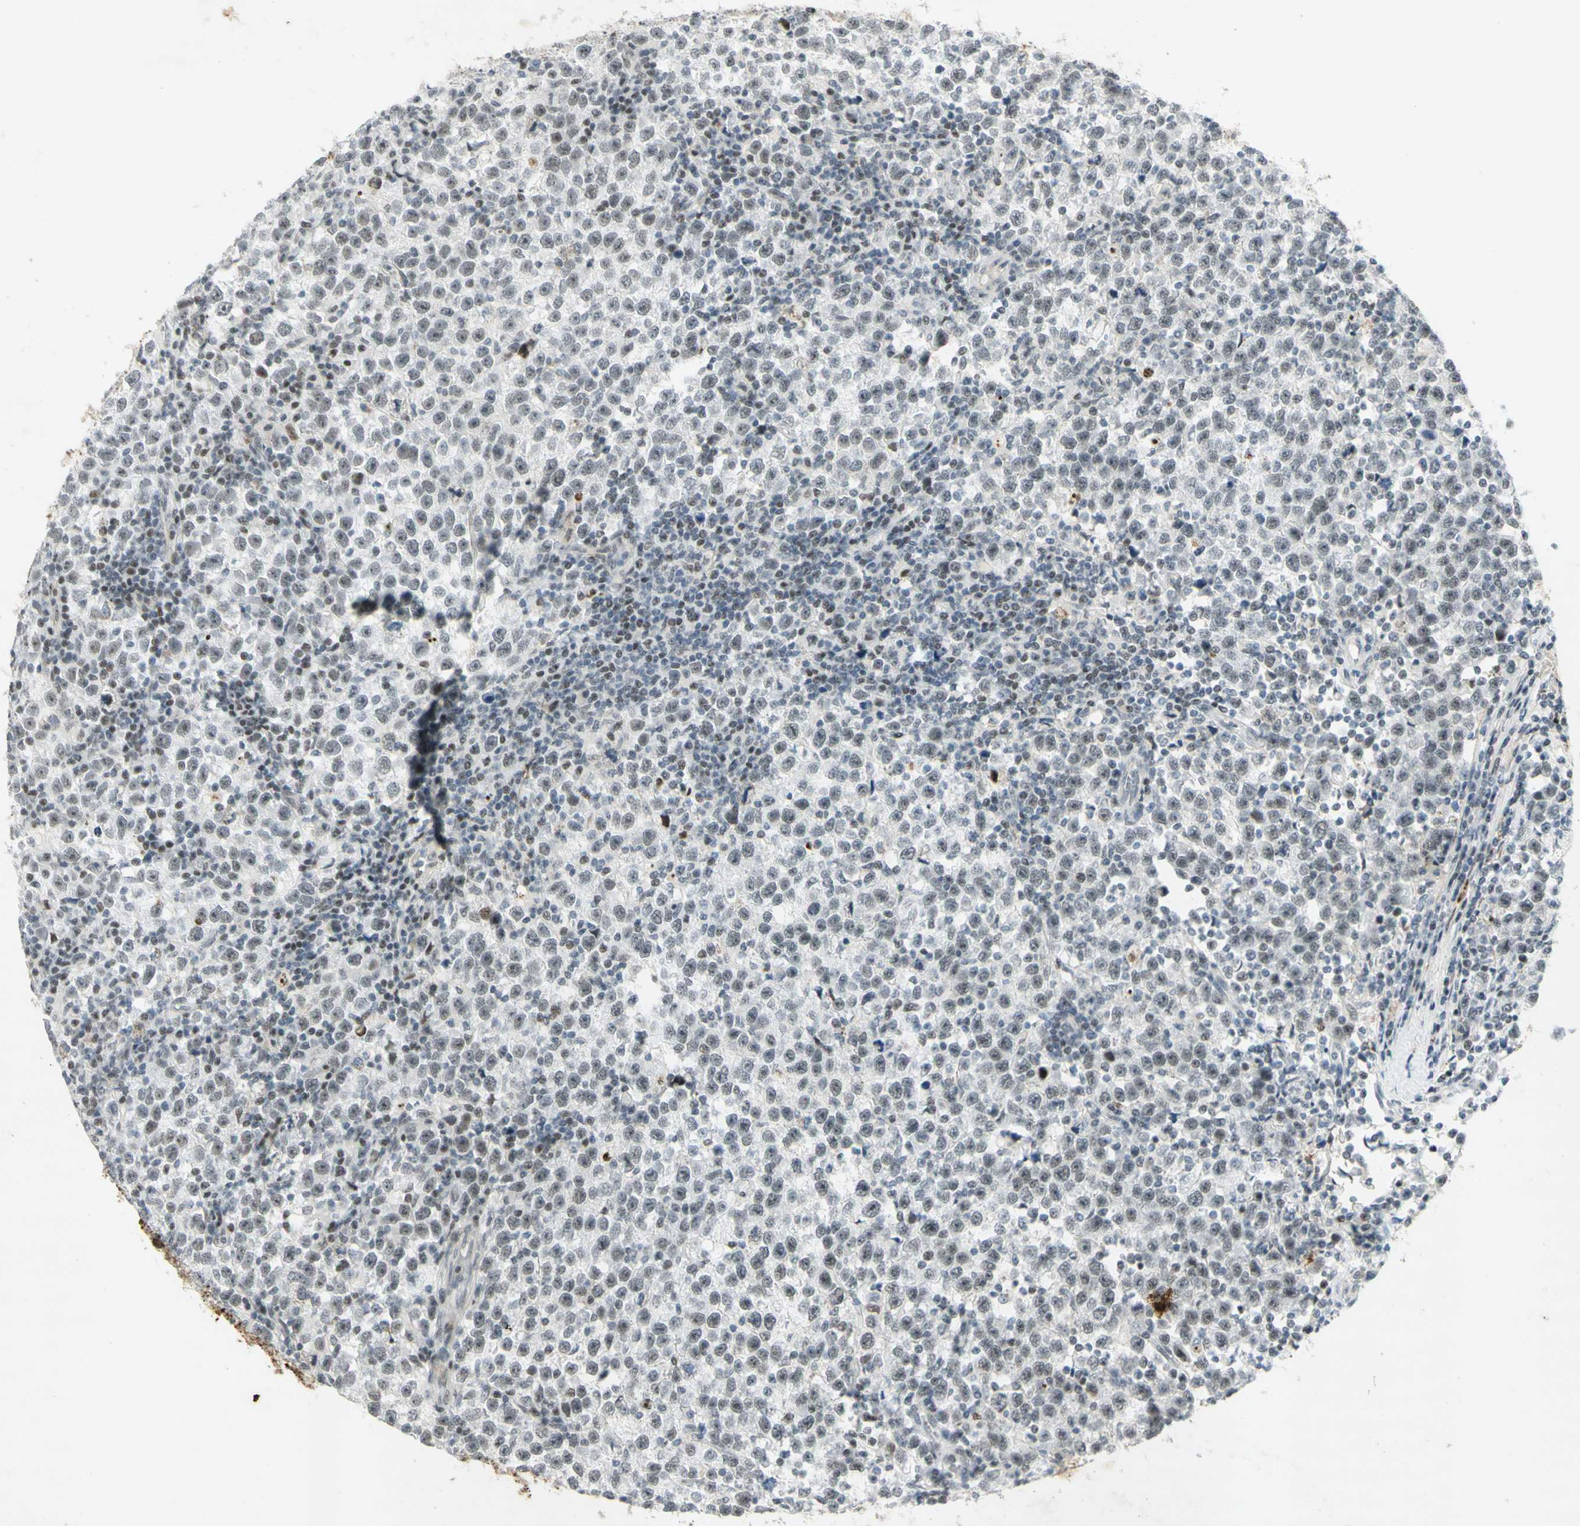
{"staining": {"intensity": "moderate", "quantity": "25%-75%", "location": "nuclear"}, "tissue": "testis cancer", "cell_type": "Tumor cells", "image_type": "cancer", "snomed": [{"axis": "morphology", "description": "Seminoma, NOS"}, {"axis": "topography", "description": "Testis"}], "caption": "Protein analysis of seminoma (testis) tissue shows moderate nuclear staining in approximately 25%-75% of tumor cells.", "gene": "IRF1", "patient": {"sex": "male", "age": 43}}